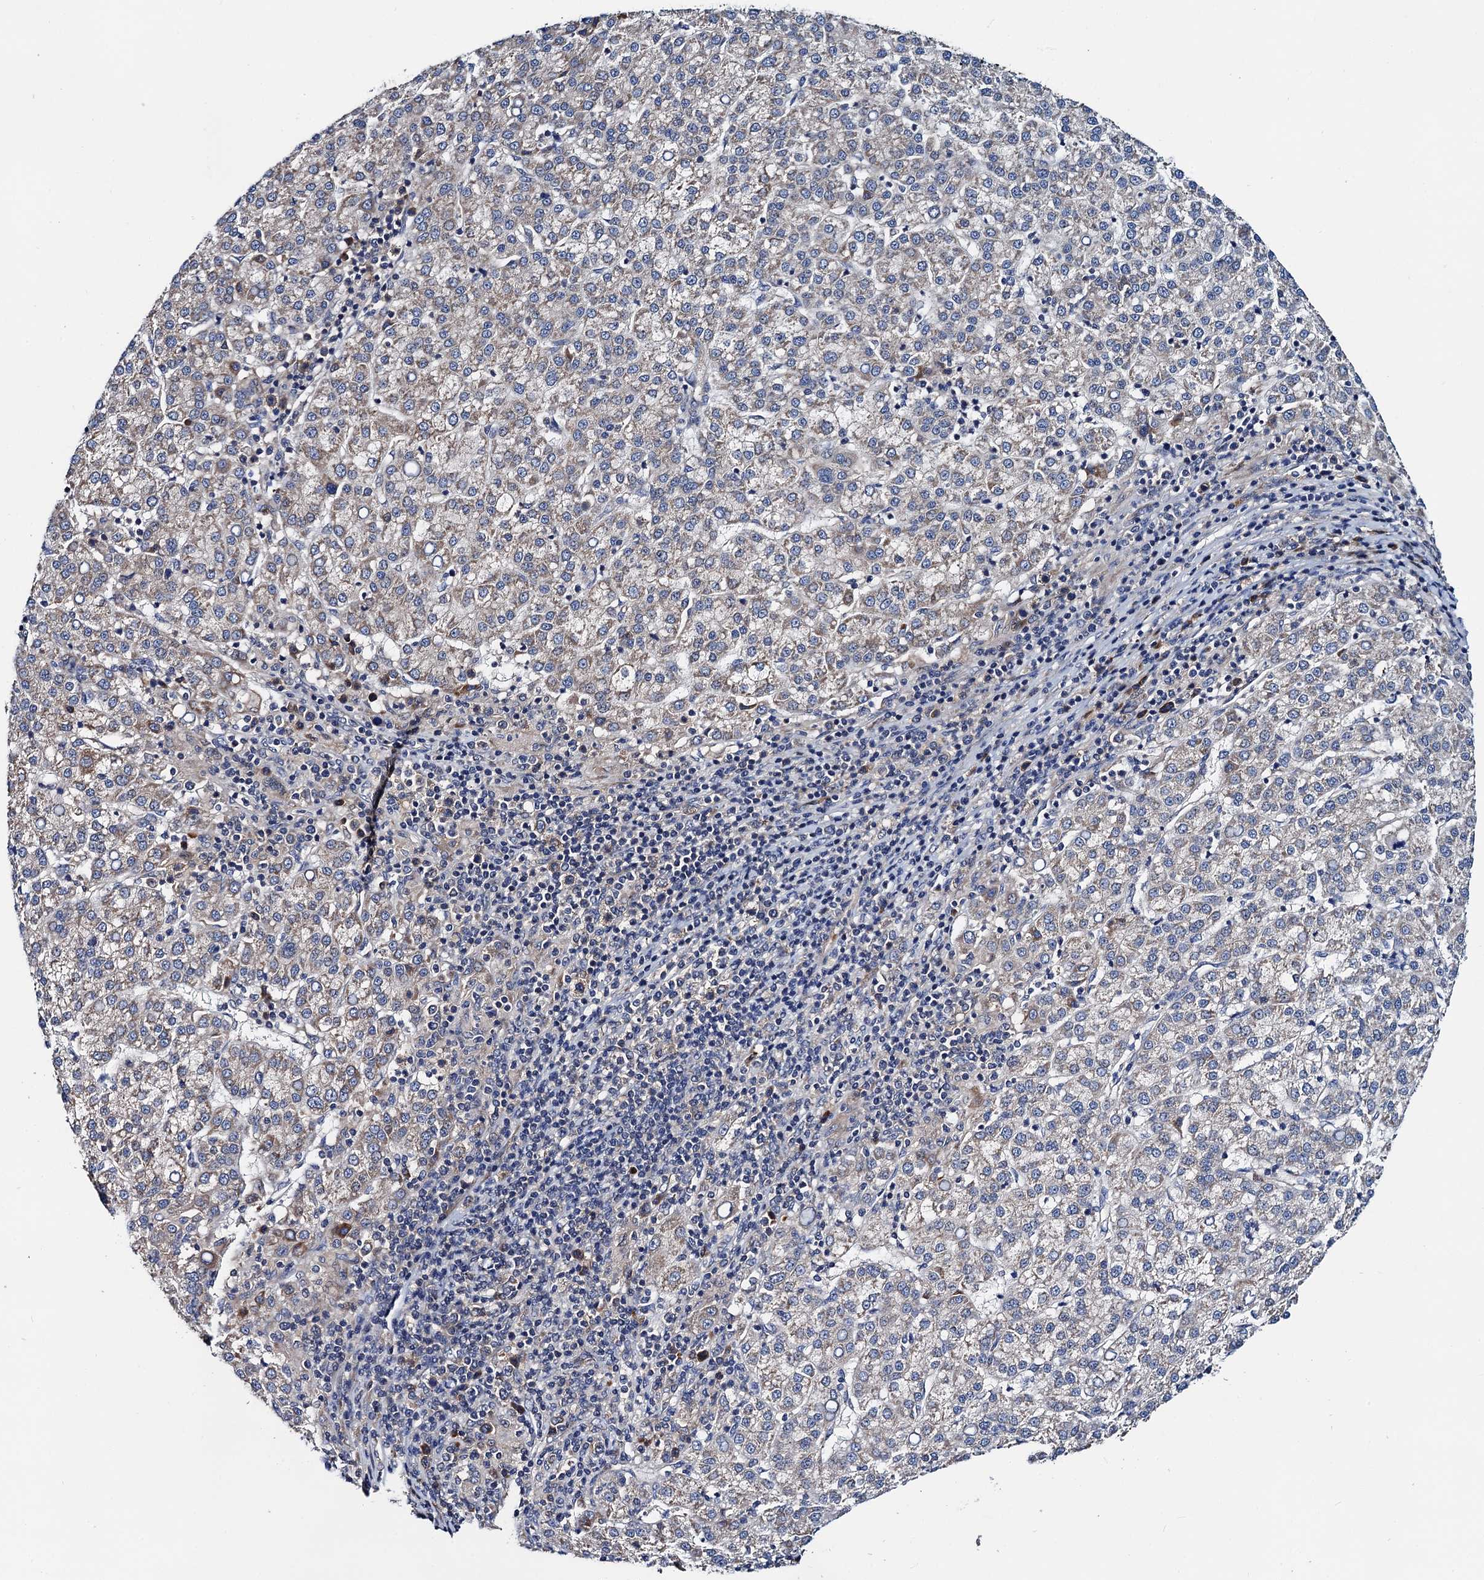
{"staining": {"intensity": "negative", "quantity": "none", "location": "none"}, "tissue": "liver cancer", "cell_type": "Tumor cells", "image_type": "cancer", "snomed": [{"axis": "morphology", "description": "Carcinoma, Hepatocellular, NOS"}, {"axis": "topography", "description": "Liver"}], "caption": "Immunohistochemical staining of liver hepatocellular carcinoma displays no significant expression in tumor cells.", "gene": "TRMT112", "patient": {"sex": "female", "age": 58}}